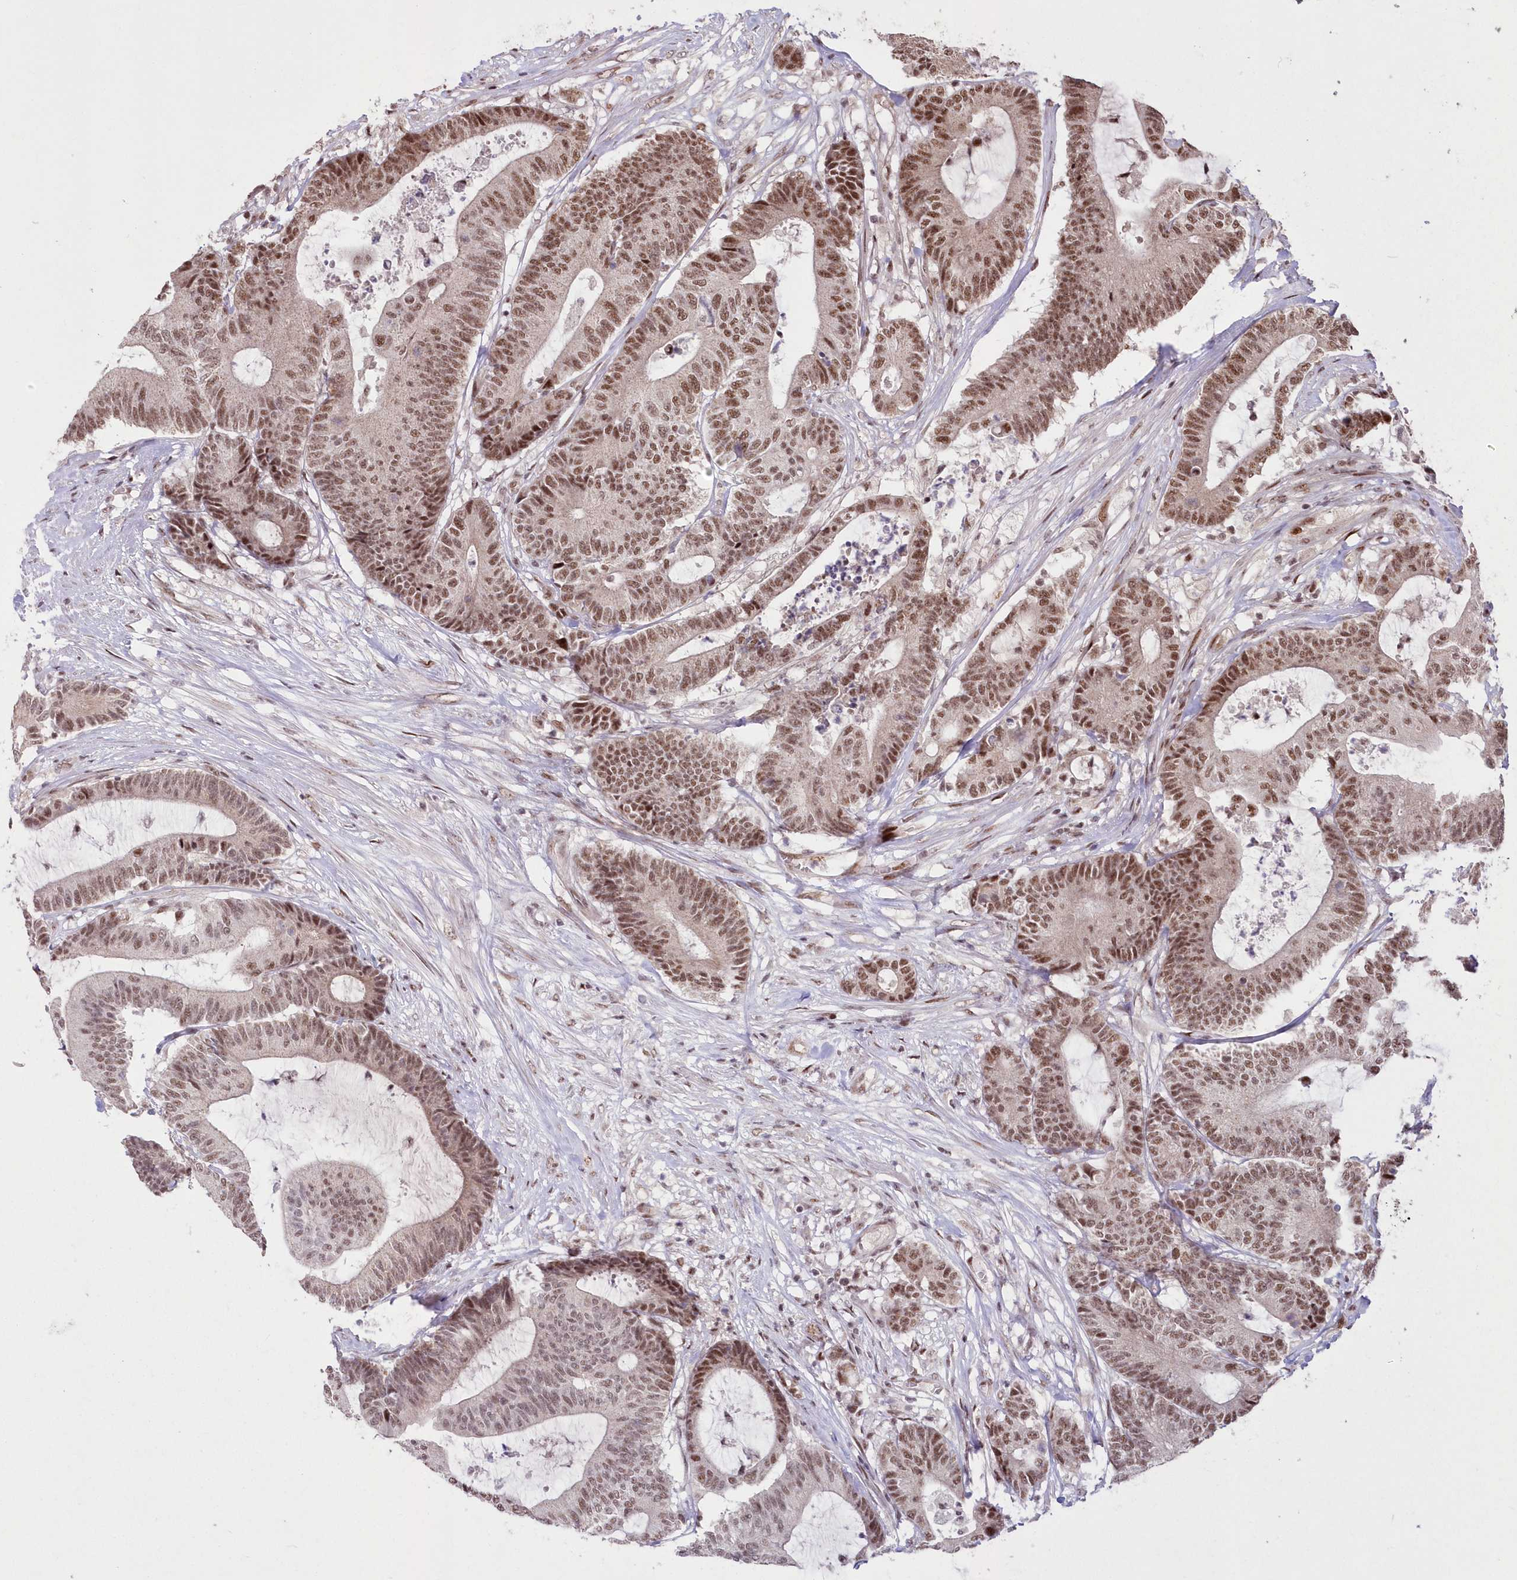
{"staining": {"intensity": "moderate", "quantity": ">75%", "location": "nuclear"}, "tissue": "colorectal cancer", "cell_type": "Tumor cells", "image_type": "cancer", "snomed": [{"axis": "morphology", "description": "Adenocarcinoma, NOS"}, {"axis": "topography", "description": "Colon"}], "caption": "Protein staining reveals moderate nuclear staining in about >75% of tumor cells in colorectal cancer (adenocarcinoma).", "gene": "WBP1L", "patient": {"sex": "female", "age": 84}}